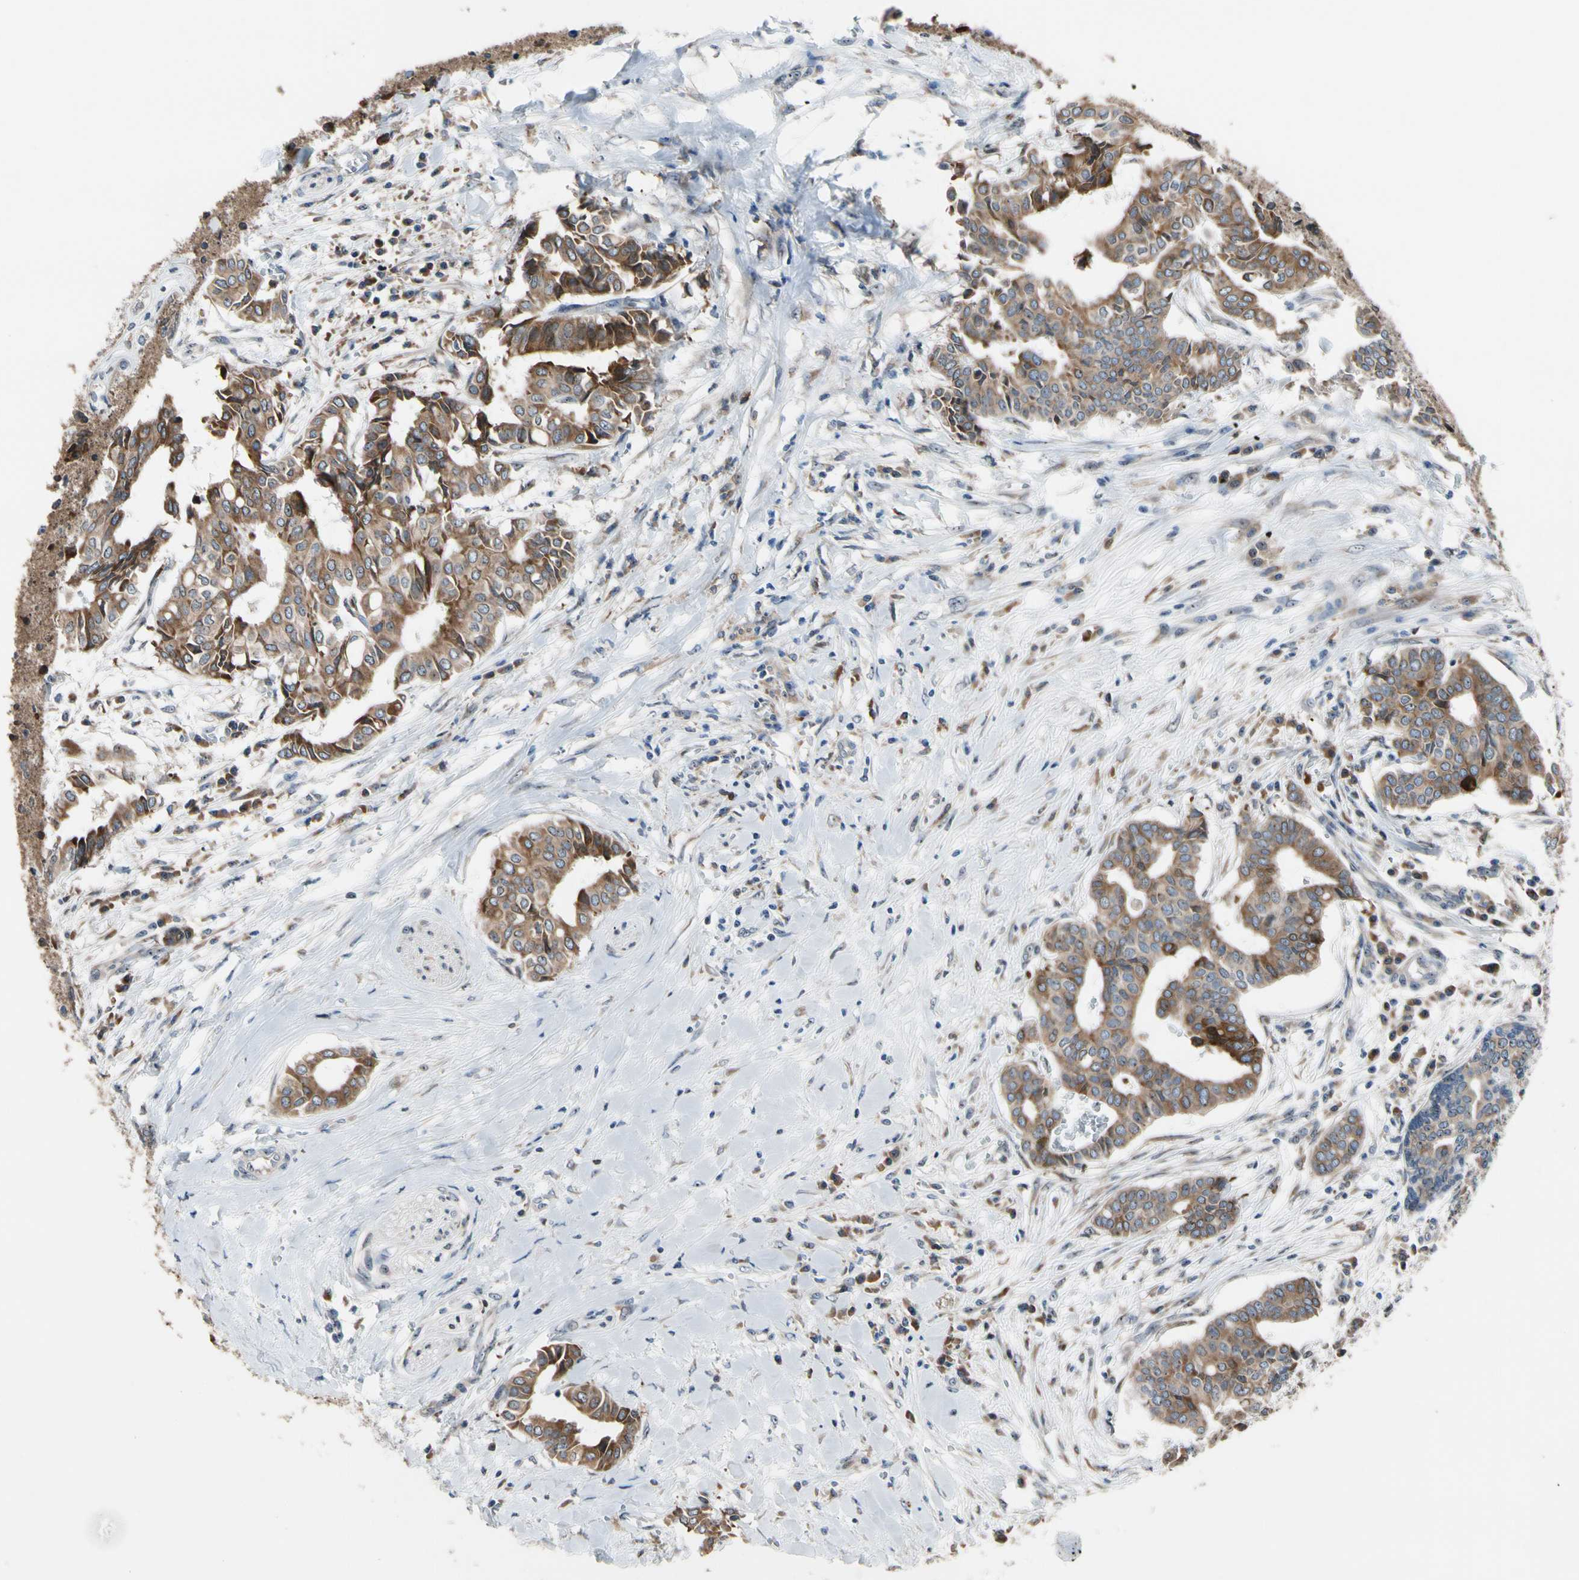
{"staining": {"intensity": "moderate", "quantity": ">75%", "location": "cytoplasmic/membranous"}, "tissue": "head and neck cancer", "cell_type": "Tumor cells", "image_type": "cancer", "snomed": [{"axis": "morphology", "description": "Adenocarcinoma, NOS"}, {"axis": "topography", "description": "Salivary gland"}, {"axis": "topography", "description": "Head-Neck"}], "caption": "Head and neck cancer tissue reveals moderate cytoplasmic/membranous staining in about >75% of tumor cells The staining was performed using DAB (3,3'-diaminobenzidine), with brown indicating positive protein expression. Nuclei are stained blue with hematoxylin.", "gene": "TMED7", "patient": {"sex": "female", "age": 59}}